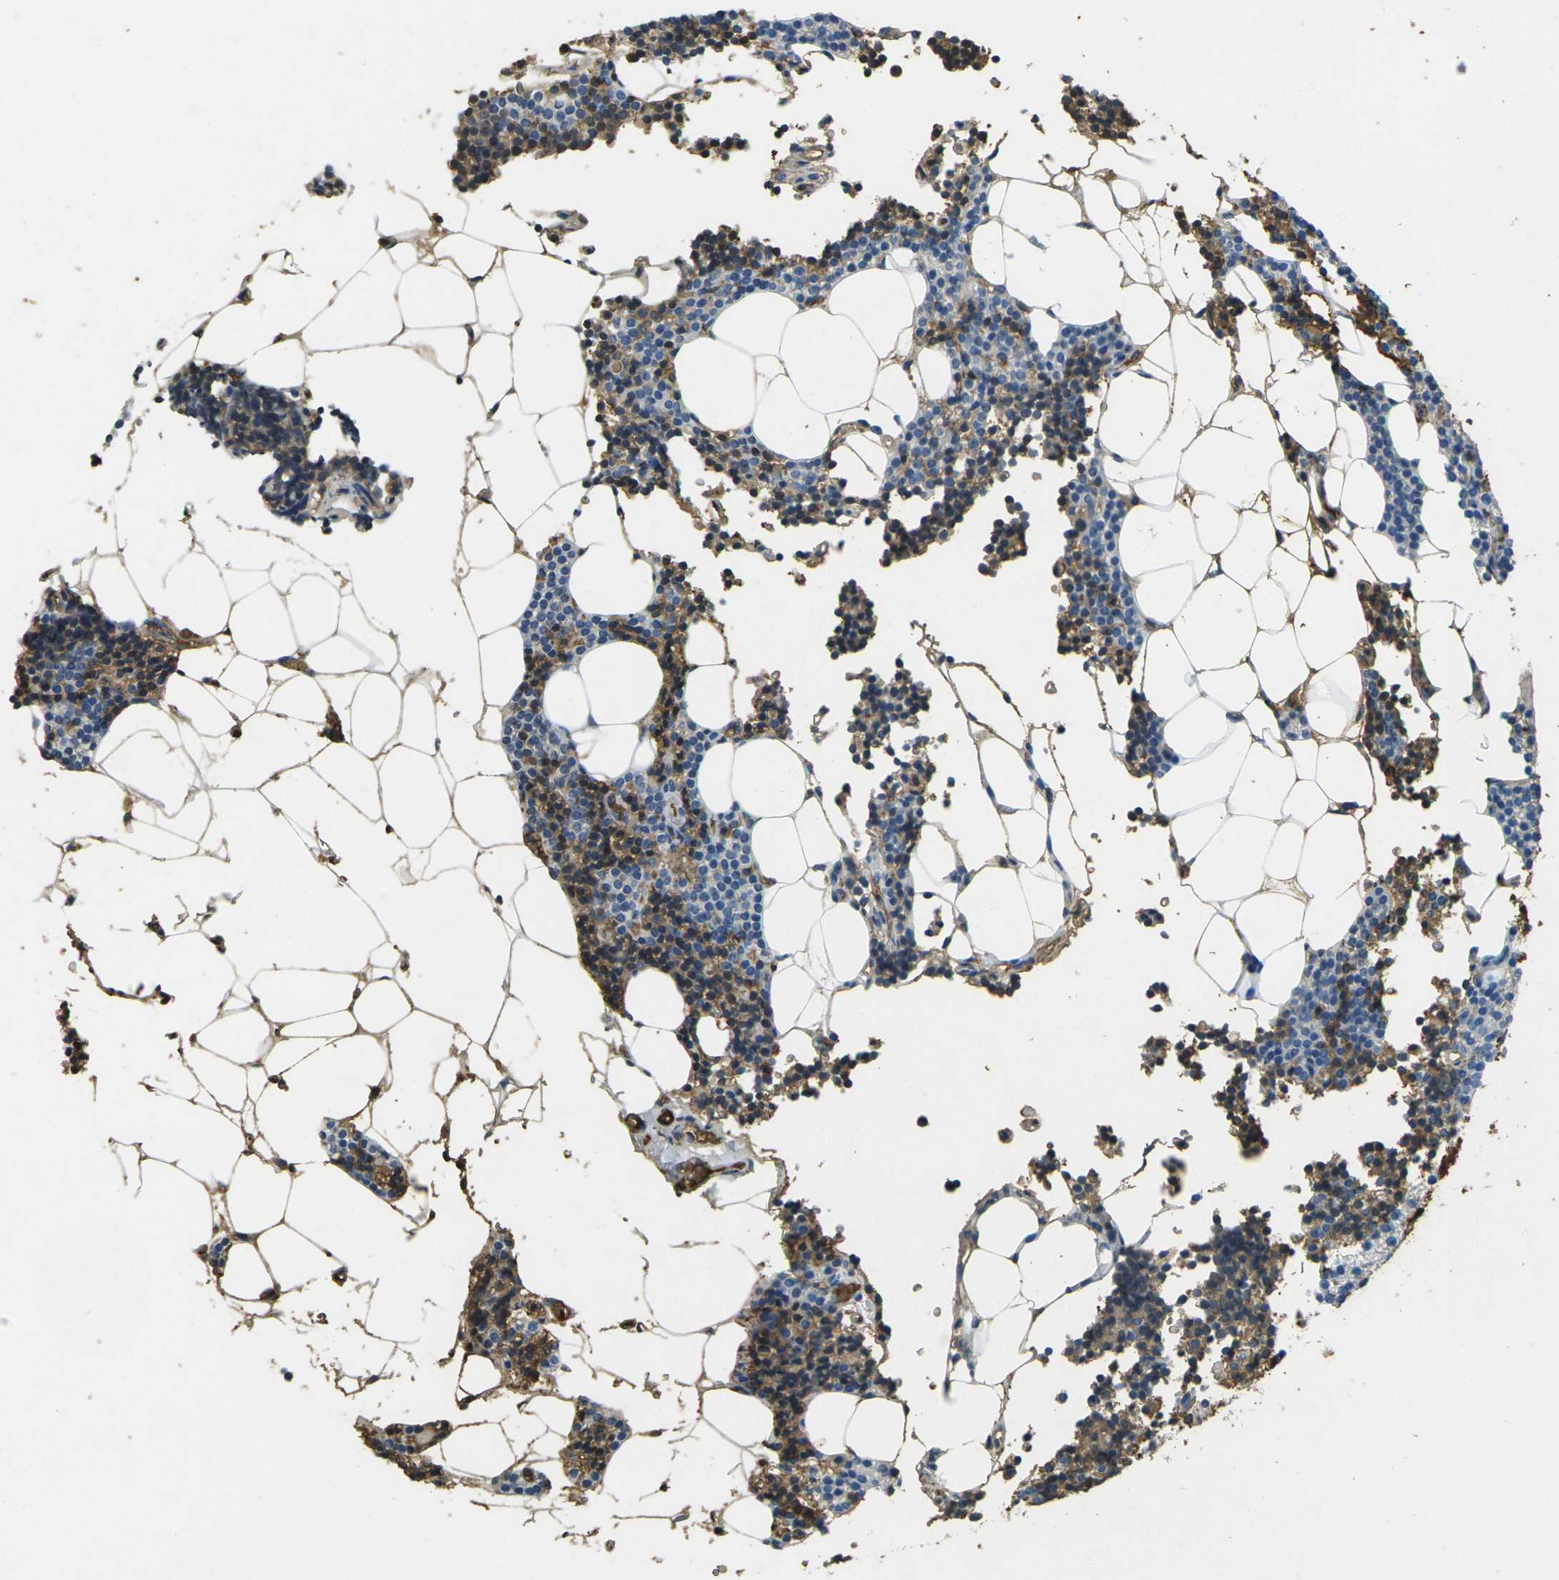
{"staining": {"intensity": "moderate", "quantity": "<25%", "location": "cytoplasmic/membranous"}, "tissue": "parathyroid gland", "cell_type": "Glandular cells", "image_type": "normal", "snomed": [{"axis": "morphology", "description": "Normal tissue, NOS"}, {"axis": "morphology", "description": "Adenoma, NOS"}, {"axis": "topography", "description": "Parathyroid gland"}], "caption": "This photomicrograph demonstrates IHC staining of benign human parathyroid gland, with low moderate cytoplasmic/membranous positivity in approximately <25% of glandular cells.", "gene": "HBB", "patient": {"sex": "female", "age": 70}}